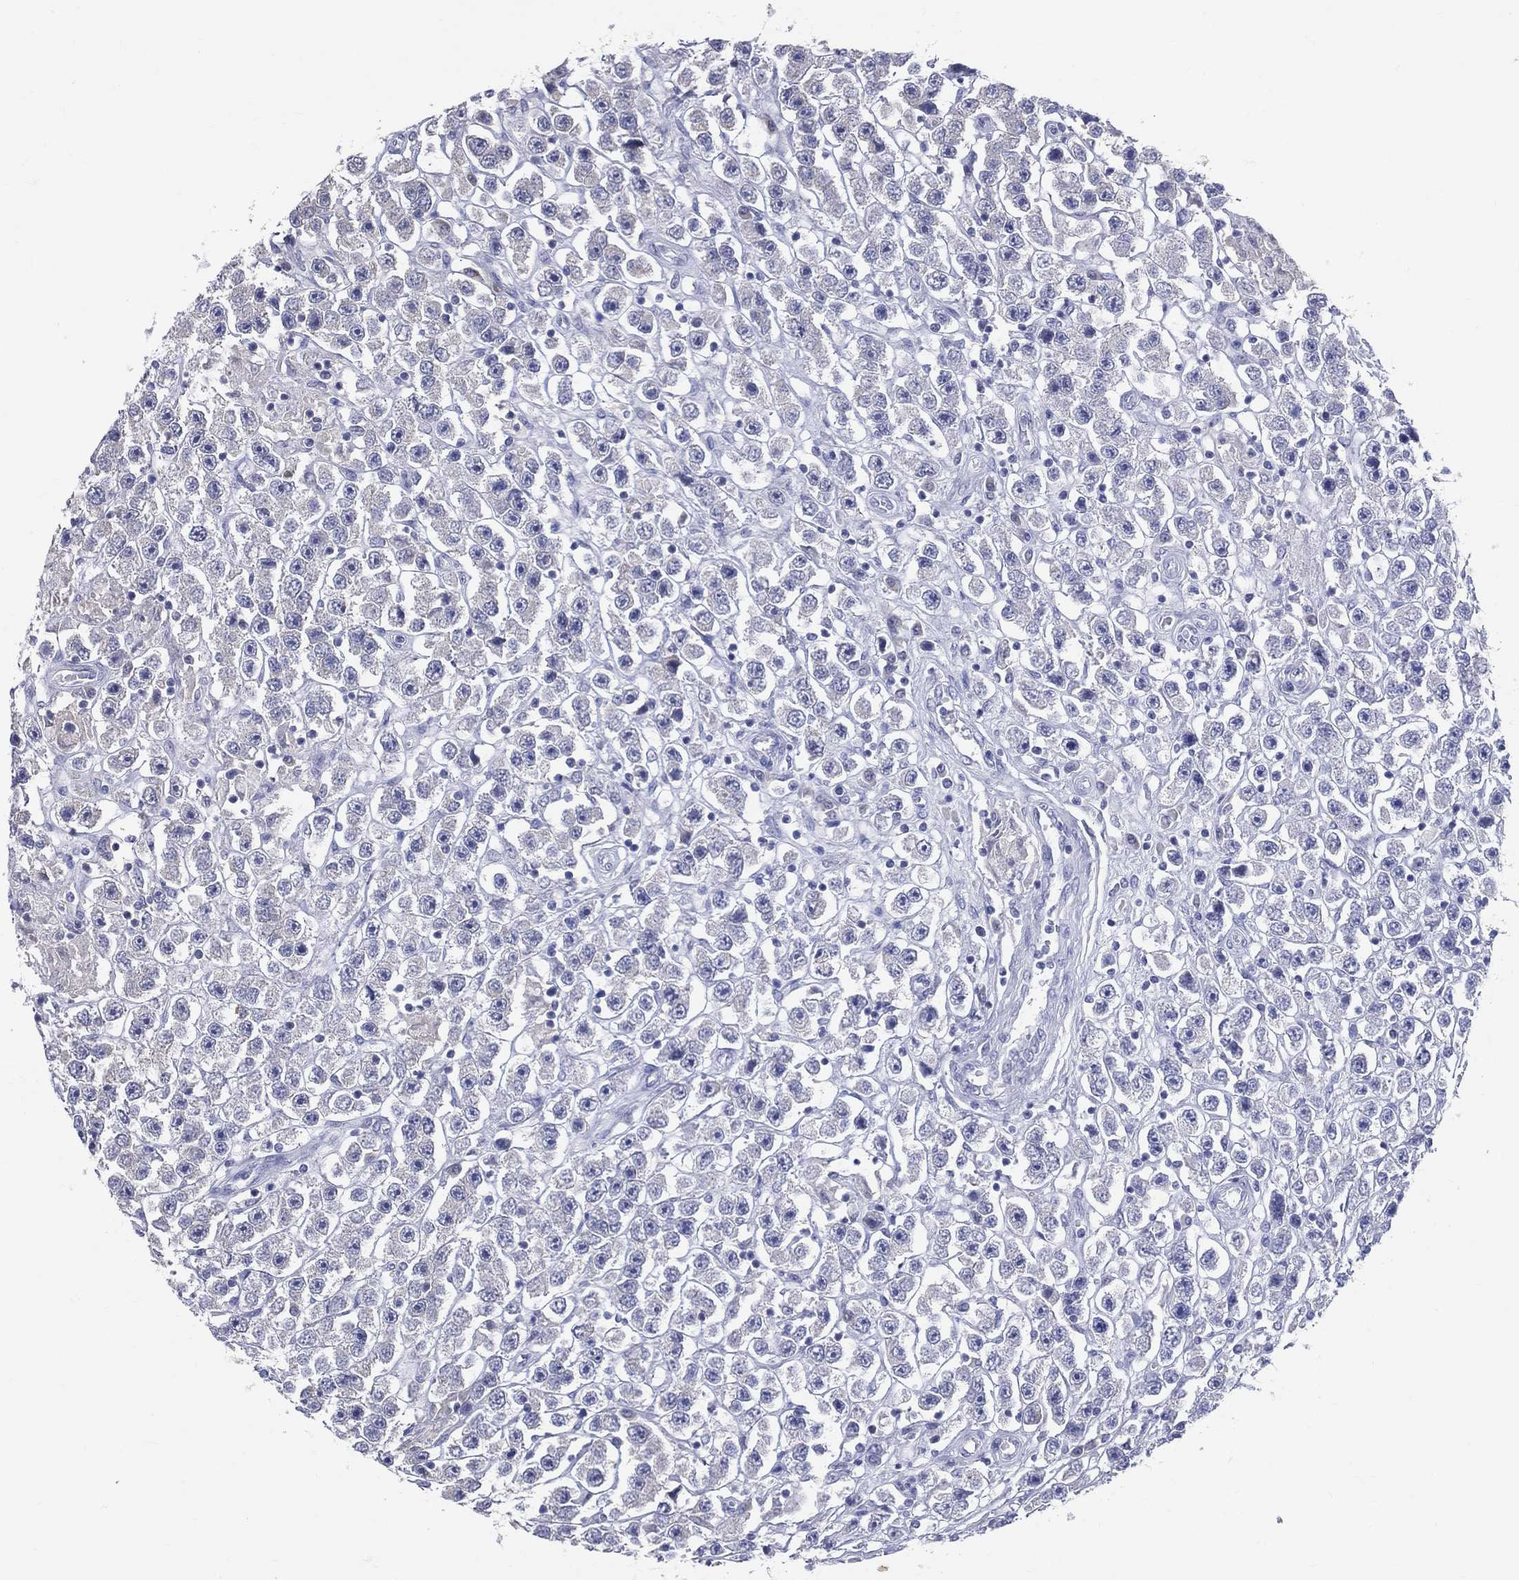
{"staining": {"intensity": "negative", "quantity": "none", "location": "none"}, "tissue": "testis cancer", "cell_type": "Tumor cells", "image_type": "cancer", "snomed": [{"axis": "morphology", "description": "Seminoma, NOS"}, {"axis": "topography", "description": "Testis"}], "caption": "This is a photomicrograph of immunohistochemistry (IHC) staining of testis cancer, which shows no expression in tumor cells.", "gene": "DLG4", "patient": {"sex": "male", "age": 45}}